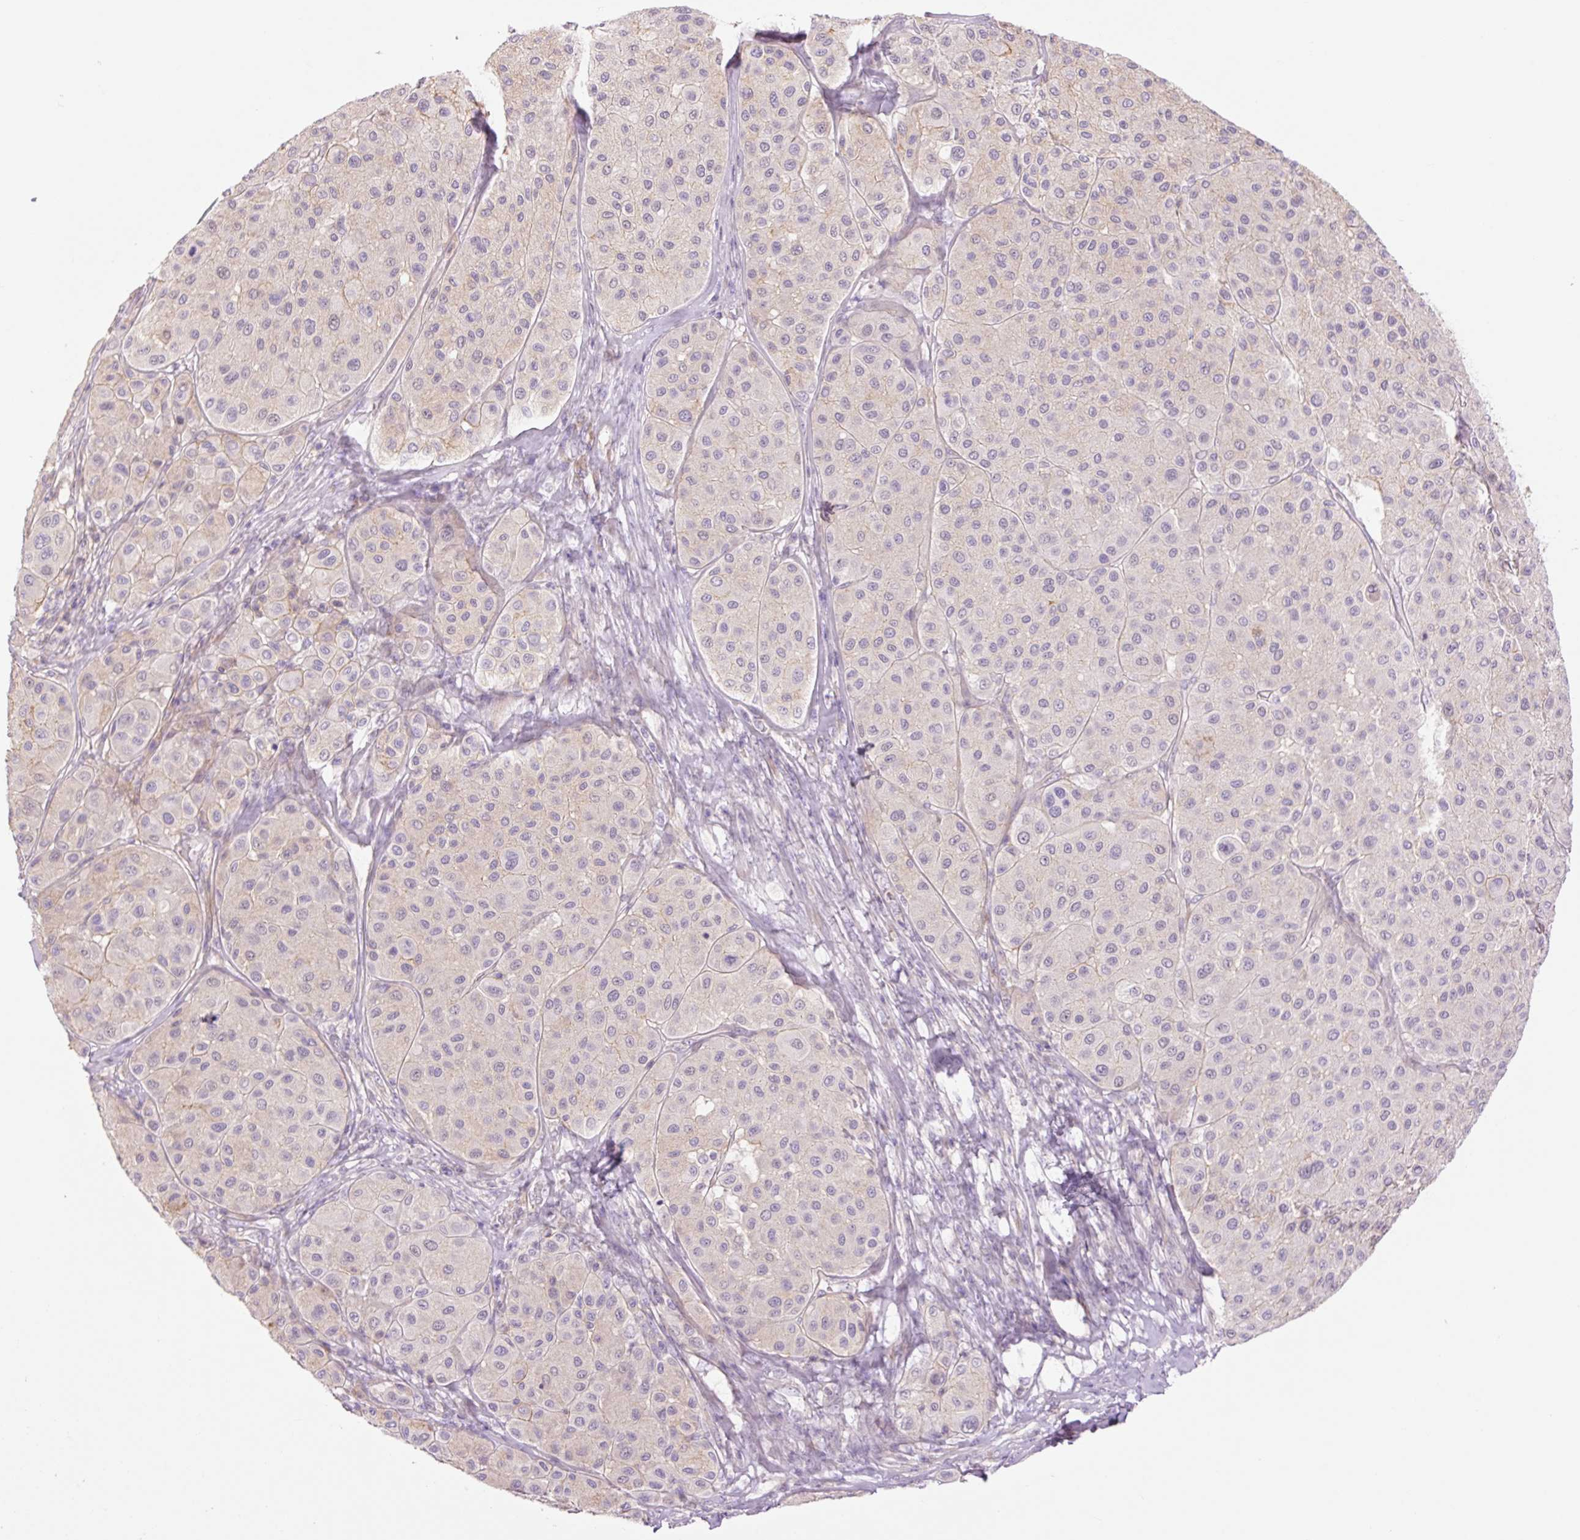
{"staining": {"intensity": "negative", "quantity": "none", "location": "none"}, "tissue": "melanoma", "cell_type": "Tumor cells", "image_type": "cancer", "snomed": [{"axis": "morphology", "description": "Malignant melanoma, Metastatic site"}, {"axis": "topography", "description": "Smooth muscle"}], "caption": "Photomicrograph shows no protein positivity in tumor cells of melanoma tissue.", "gene": "GRID2", "patient": {"sex": "male", "age": 41}}